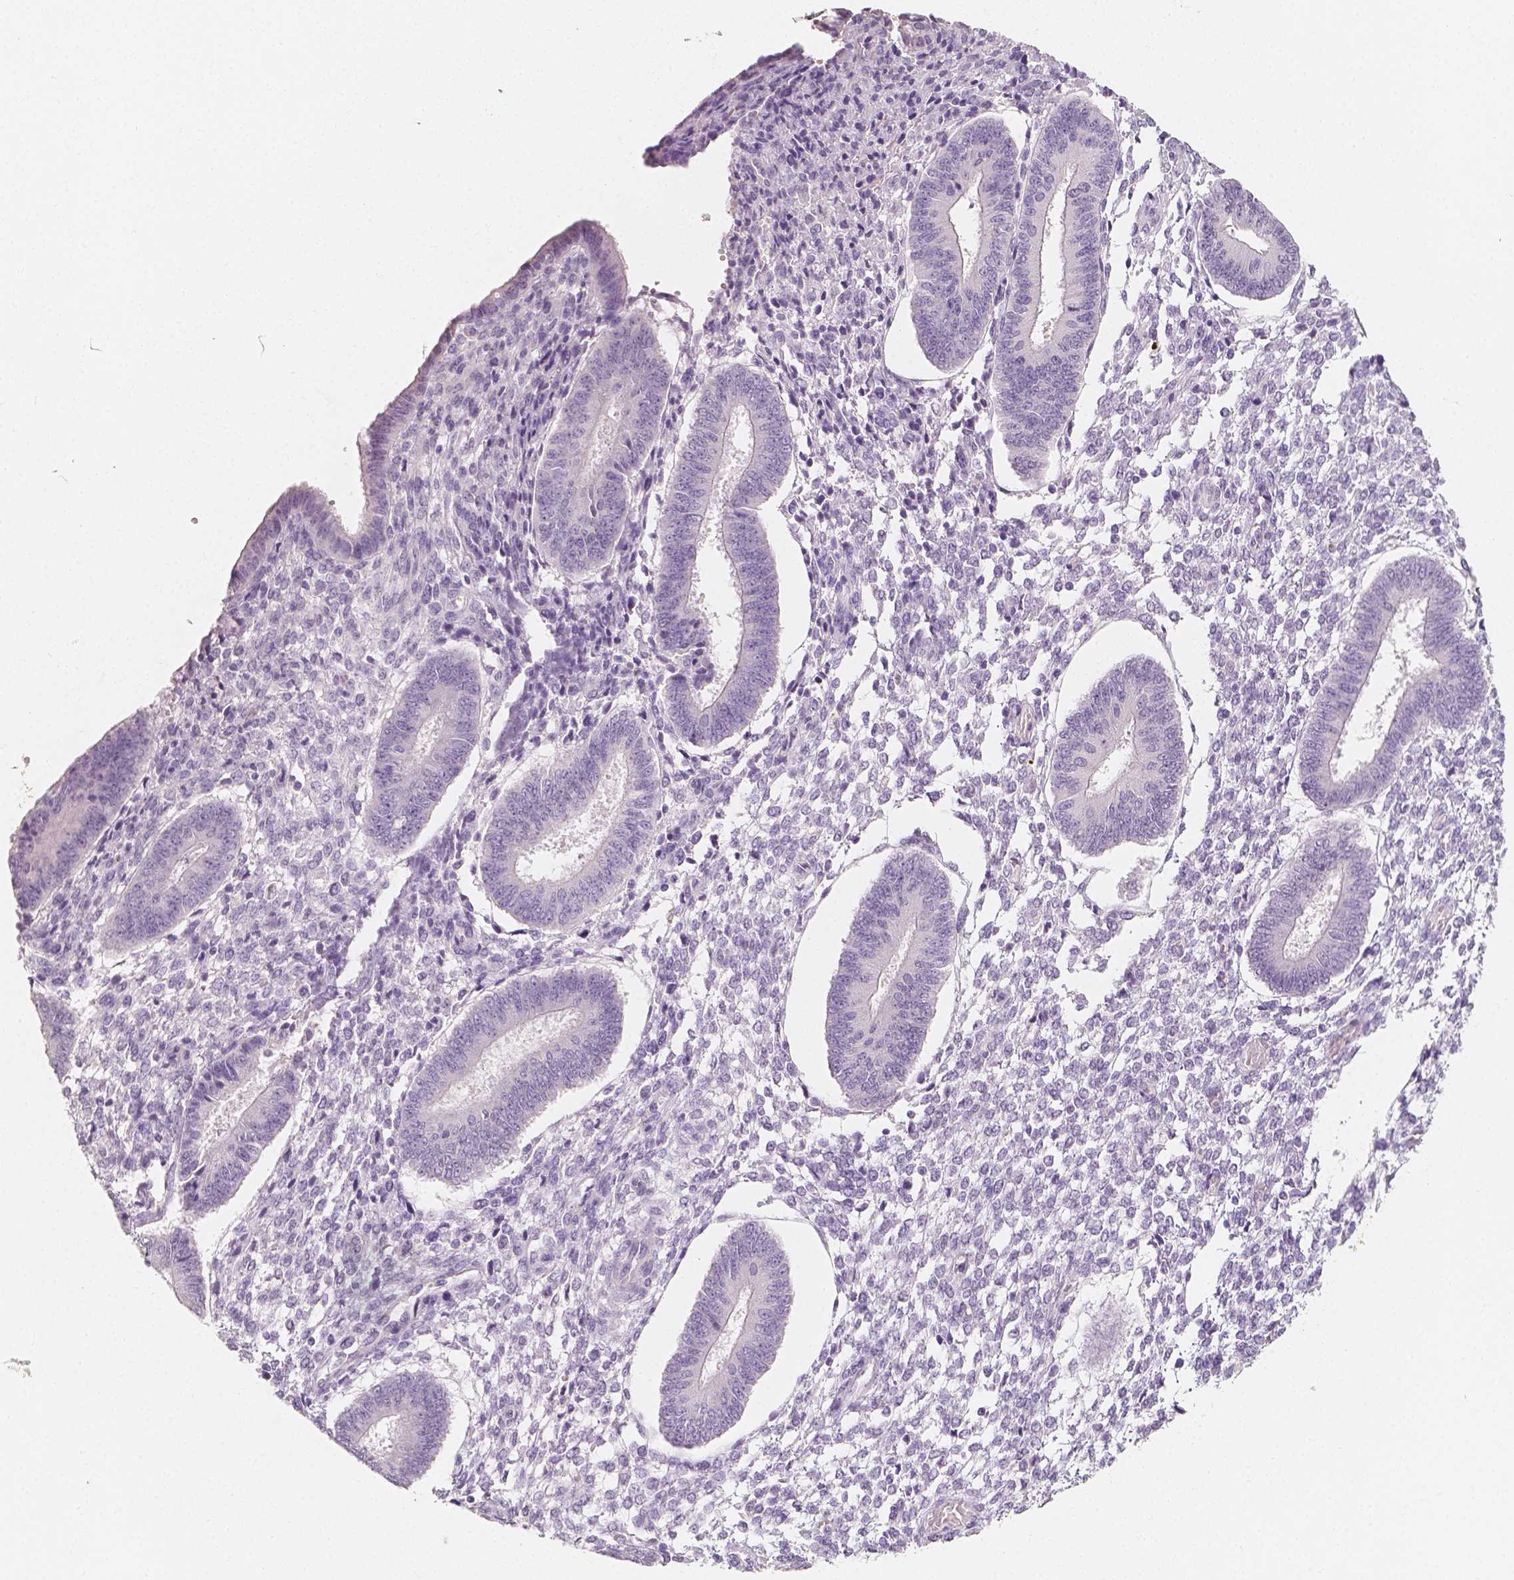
{"staining": {"intensity": "negative", "quantity": "none", "location": "none"}, "tissue": "endometrium", "cell_type": "Cells in endometrial stroma", "image_type": "normal", "snomed": [{"axis": "morphology", "description": "Normal tissue, NOS"}, {"axis": "topography", "description": "Endometrium"}], "caption": "This is a image of immunohistochemistry staining of benign endometrium, which shows no expression in cells in endometrial stroma.", "gene": "NECAB2", "patient": {"sex": "female", "age": 42}}